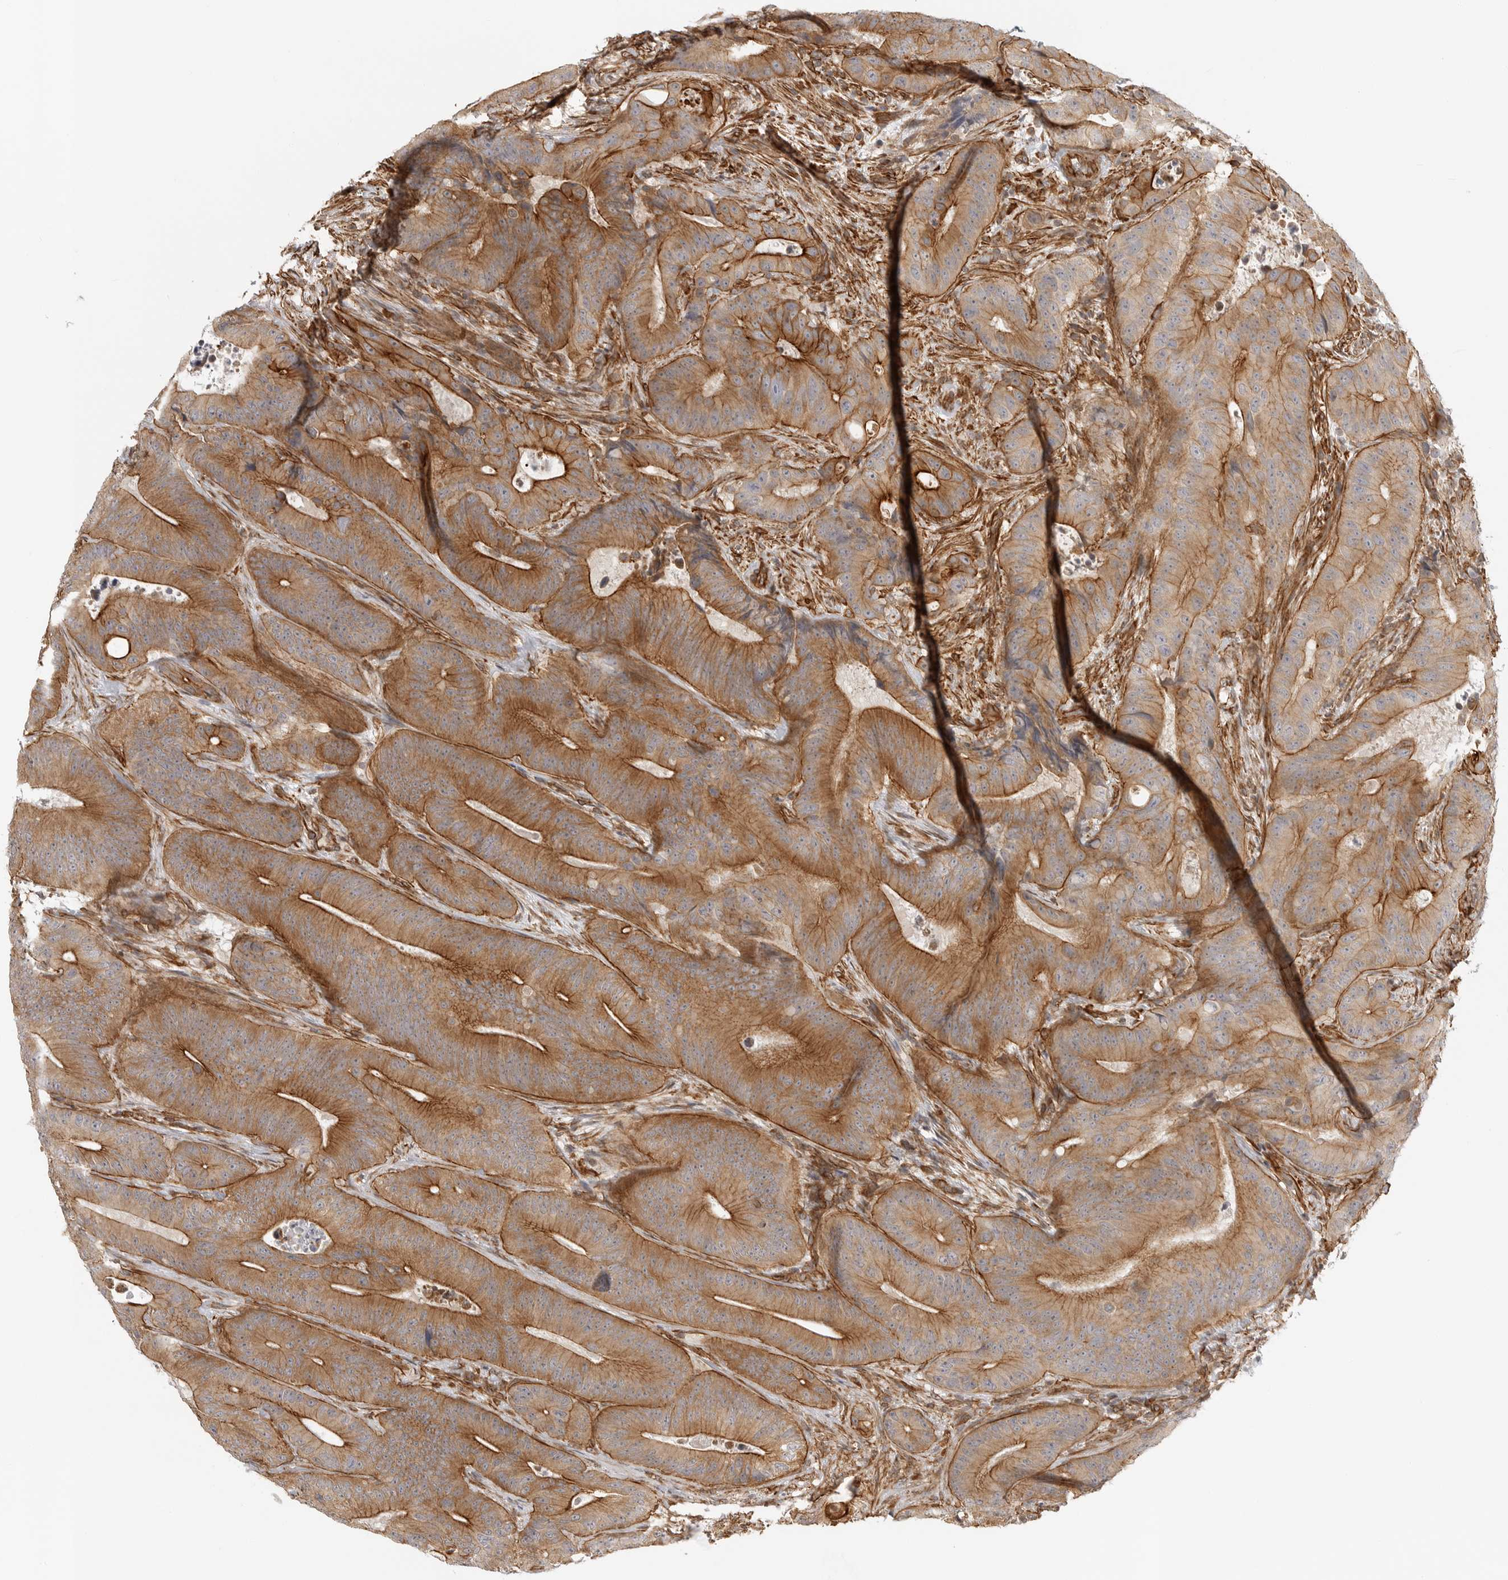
{"staining": {"intensity": "moderate", "quantity": ">75%", "location": "cytoplasmic/membranous"}, "tissue": "colorectal cancer", "cell_type": "Tumor cells", "image_type": "cancer", "snomed": [{"axis": "morphology", "description": "Adenocarcinoma, NOS"}, {"axis": "topography", "description": "Colon"}], "caption": "IHC (DAB) staining of colorectal cancer (adenocarcinoma) reveals moderate cytoplasmic/membranous protein staining in about >75% of tumor cells.", "gene": "ATOH7", "patient": {"sex": "male", "age": 83}}